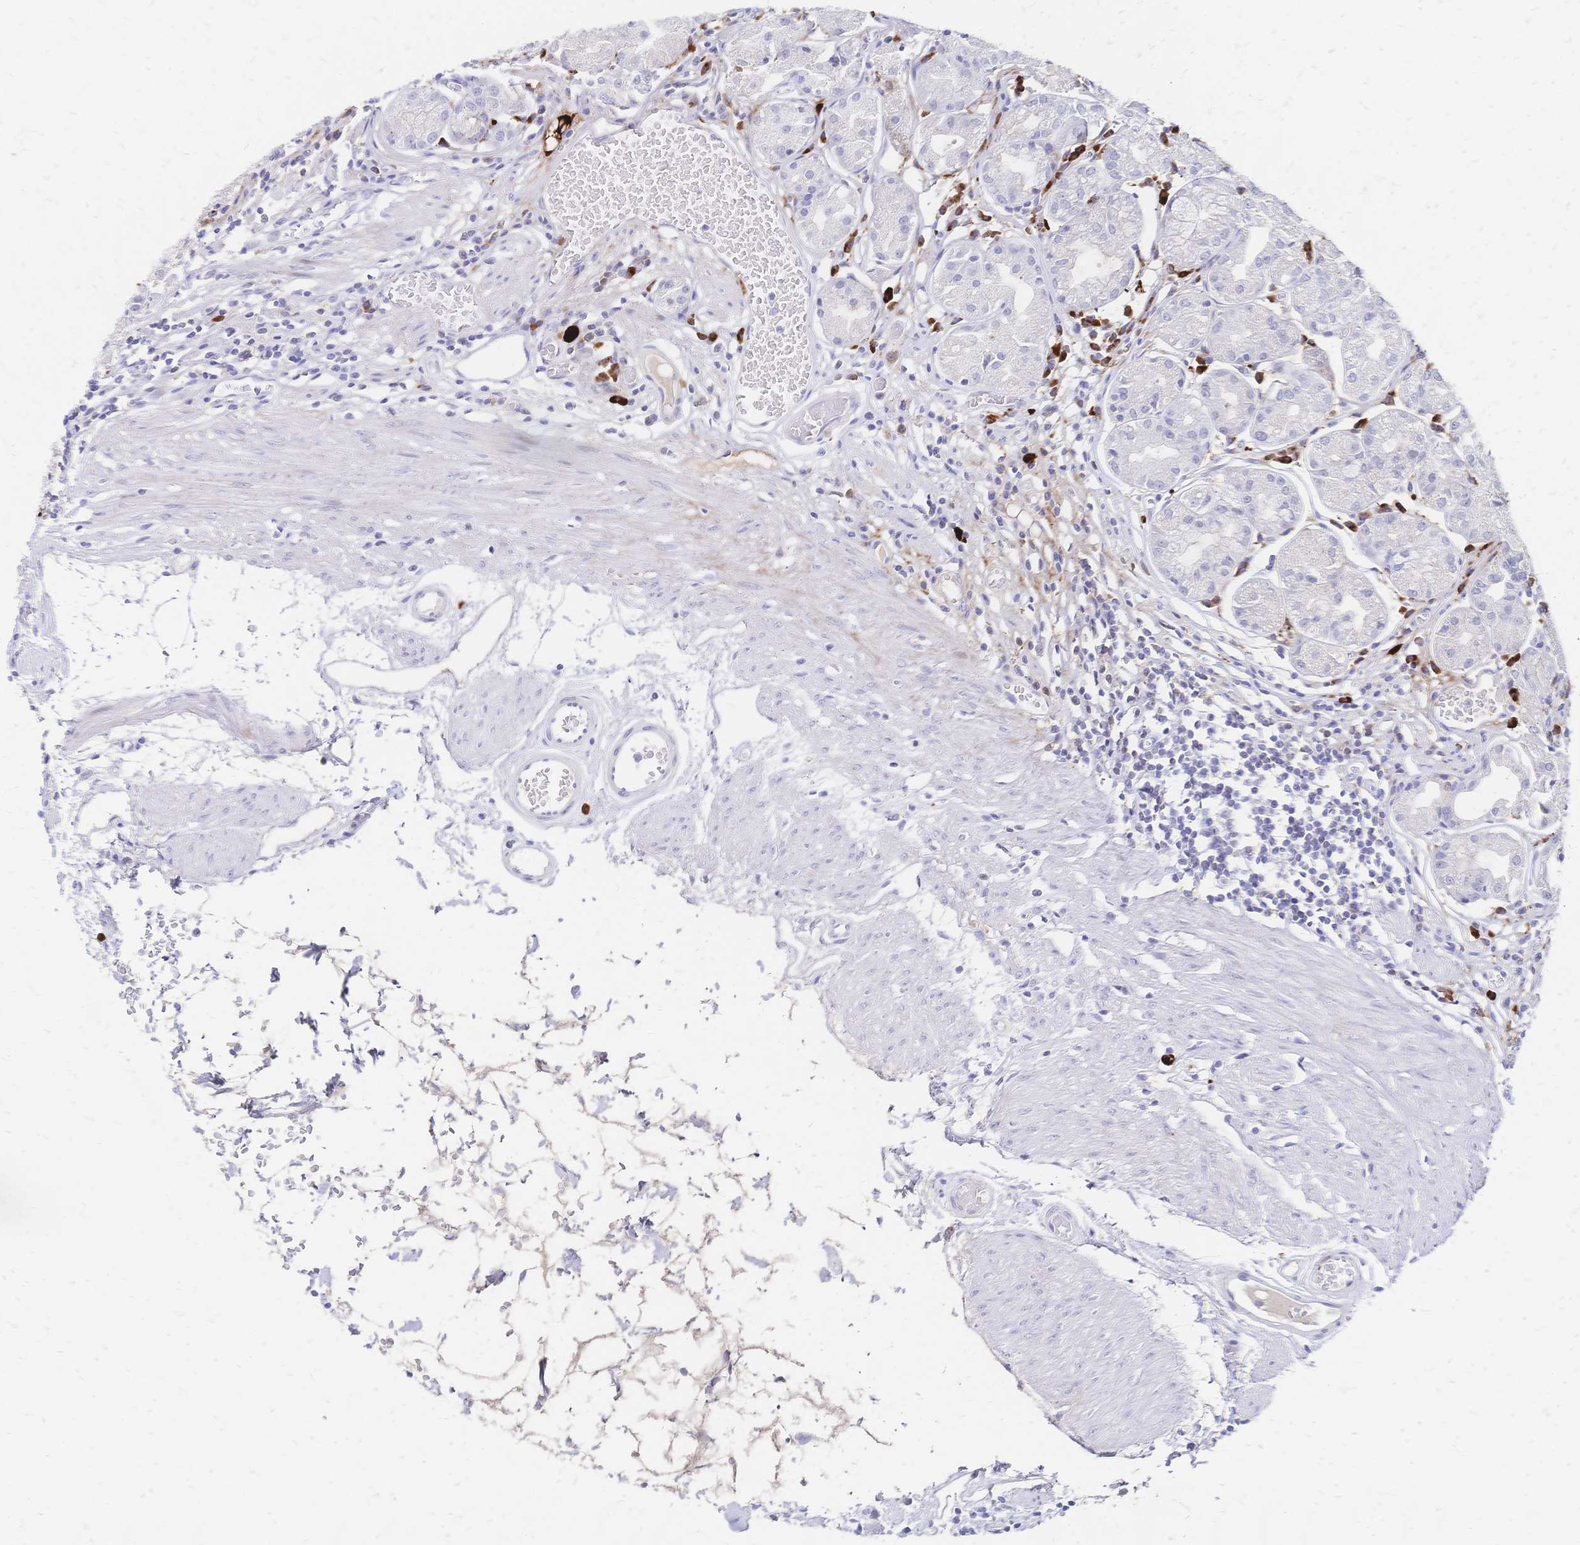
{"staining": {"intensity": "negative", "quantity": "none", "location": "none"}, "tissue": "stomach", "cell_type": "Glandular cells", "image_type": "normal", "snomed": [{"axis": "morphology", "description": "Normal tissue, NOS"}, {"axis": "topography", "description": "Stomach"}], "caption": "Glandular cells are negative for protein expression in unremarkable human stomach. The staining is performed using DAB (3,3'-diaminobenzidine) brown chromogen with nuclei counter-stained in using hematoxylin.", "gene": "PSORS1C2", "patient": {"sex": "male", "age": 55}}